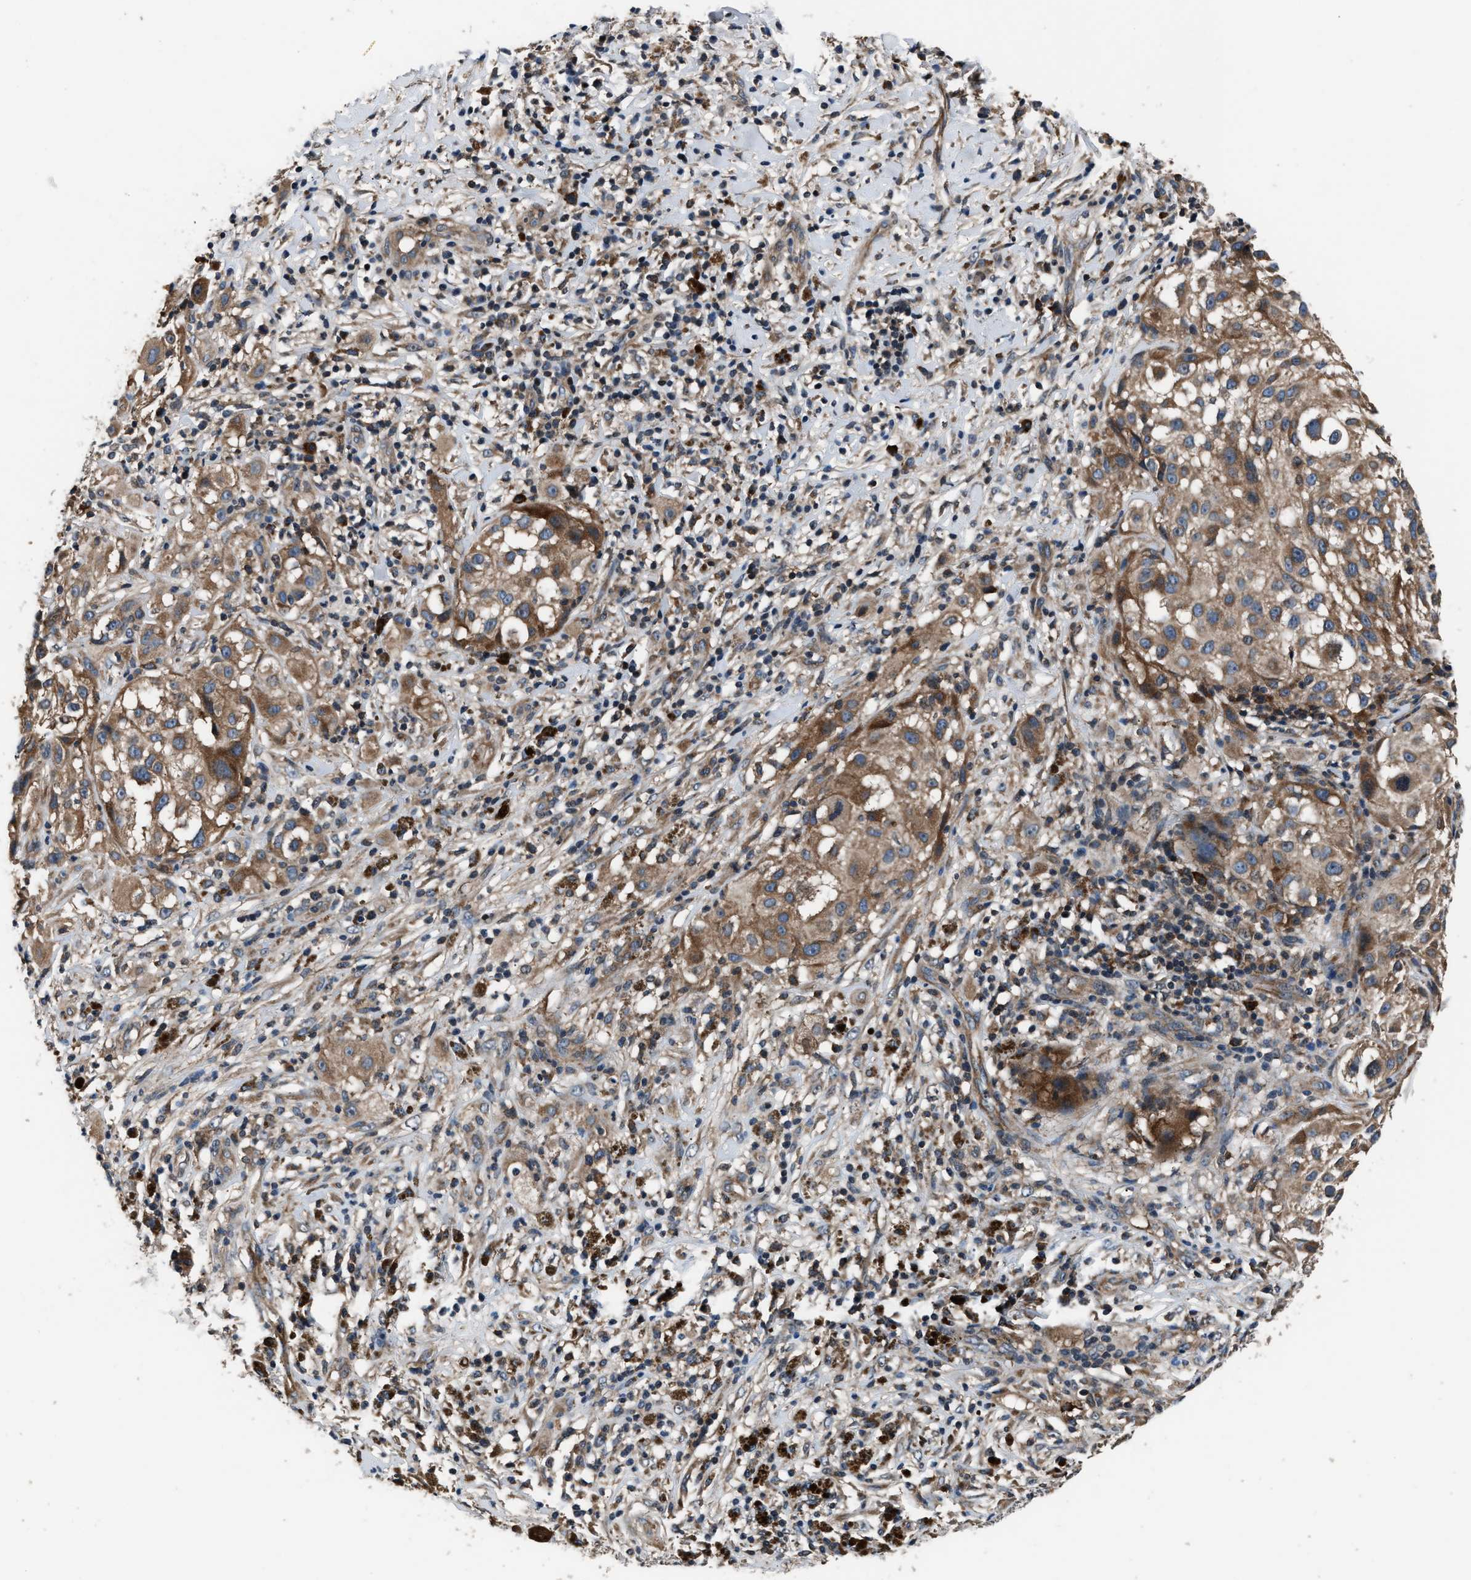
{"staining": {"intensity": "moderate", "quantity": ">75%", "location": "cytoplasmic/membranous"}, "tissue": "melanoma", "cell_type": "Tumor cells", "image_type": "cancer", "snomed": [{"axis": "morphology", "description": "Necrosis, NOS"}, {"axis": "morphology", "description": "Malignant melanoma, NOS"}, {"axis": "topography", "description": "Skin"}], "caption": "High-power microscopy captured an immunohistochemistry image of malignant melanoma, revealing moderate cytoplasmic/membranous positivity in about >75% of tumor cells.", "gene": "IMPDH2", "patient": {"sex": "female", "age": 87}}